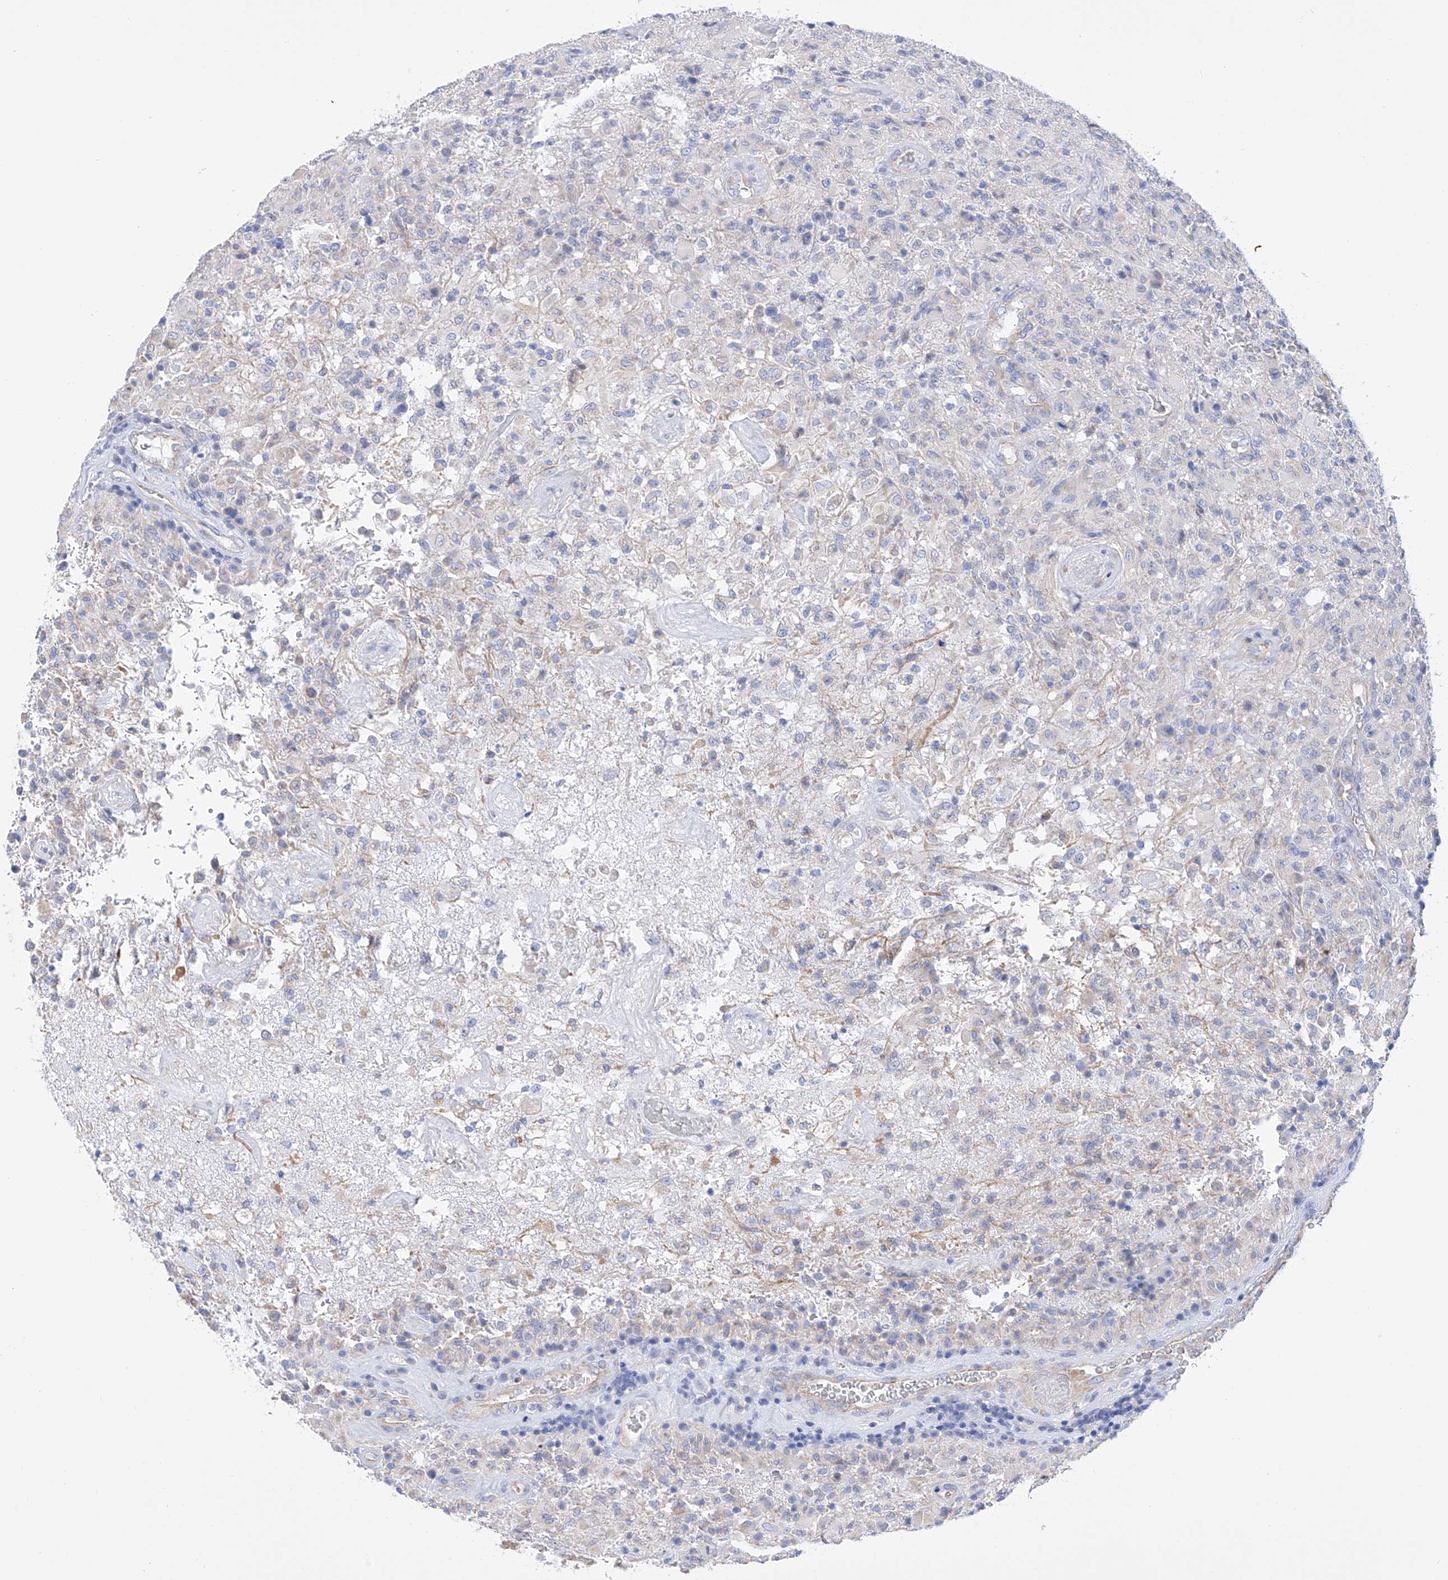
{"staining": {"intensity": "negative", "quantity": "none", "location": "none"}, "tissue": "glioma", "cell_type": "Tumor cells", "image_type": "cancer", "snomed": [{"axis": "morphology", "description": "Glioma, malignant, High grade"}, {"axis": "topography", "description": "Brain"}], "caption": "Immunohistochemistry (IHC) of glioma displays no expression in tumor cells.", "gene": "FLG", "patient": {"sex": "female", "age": 57}}